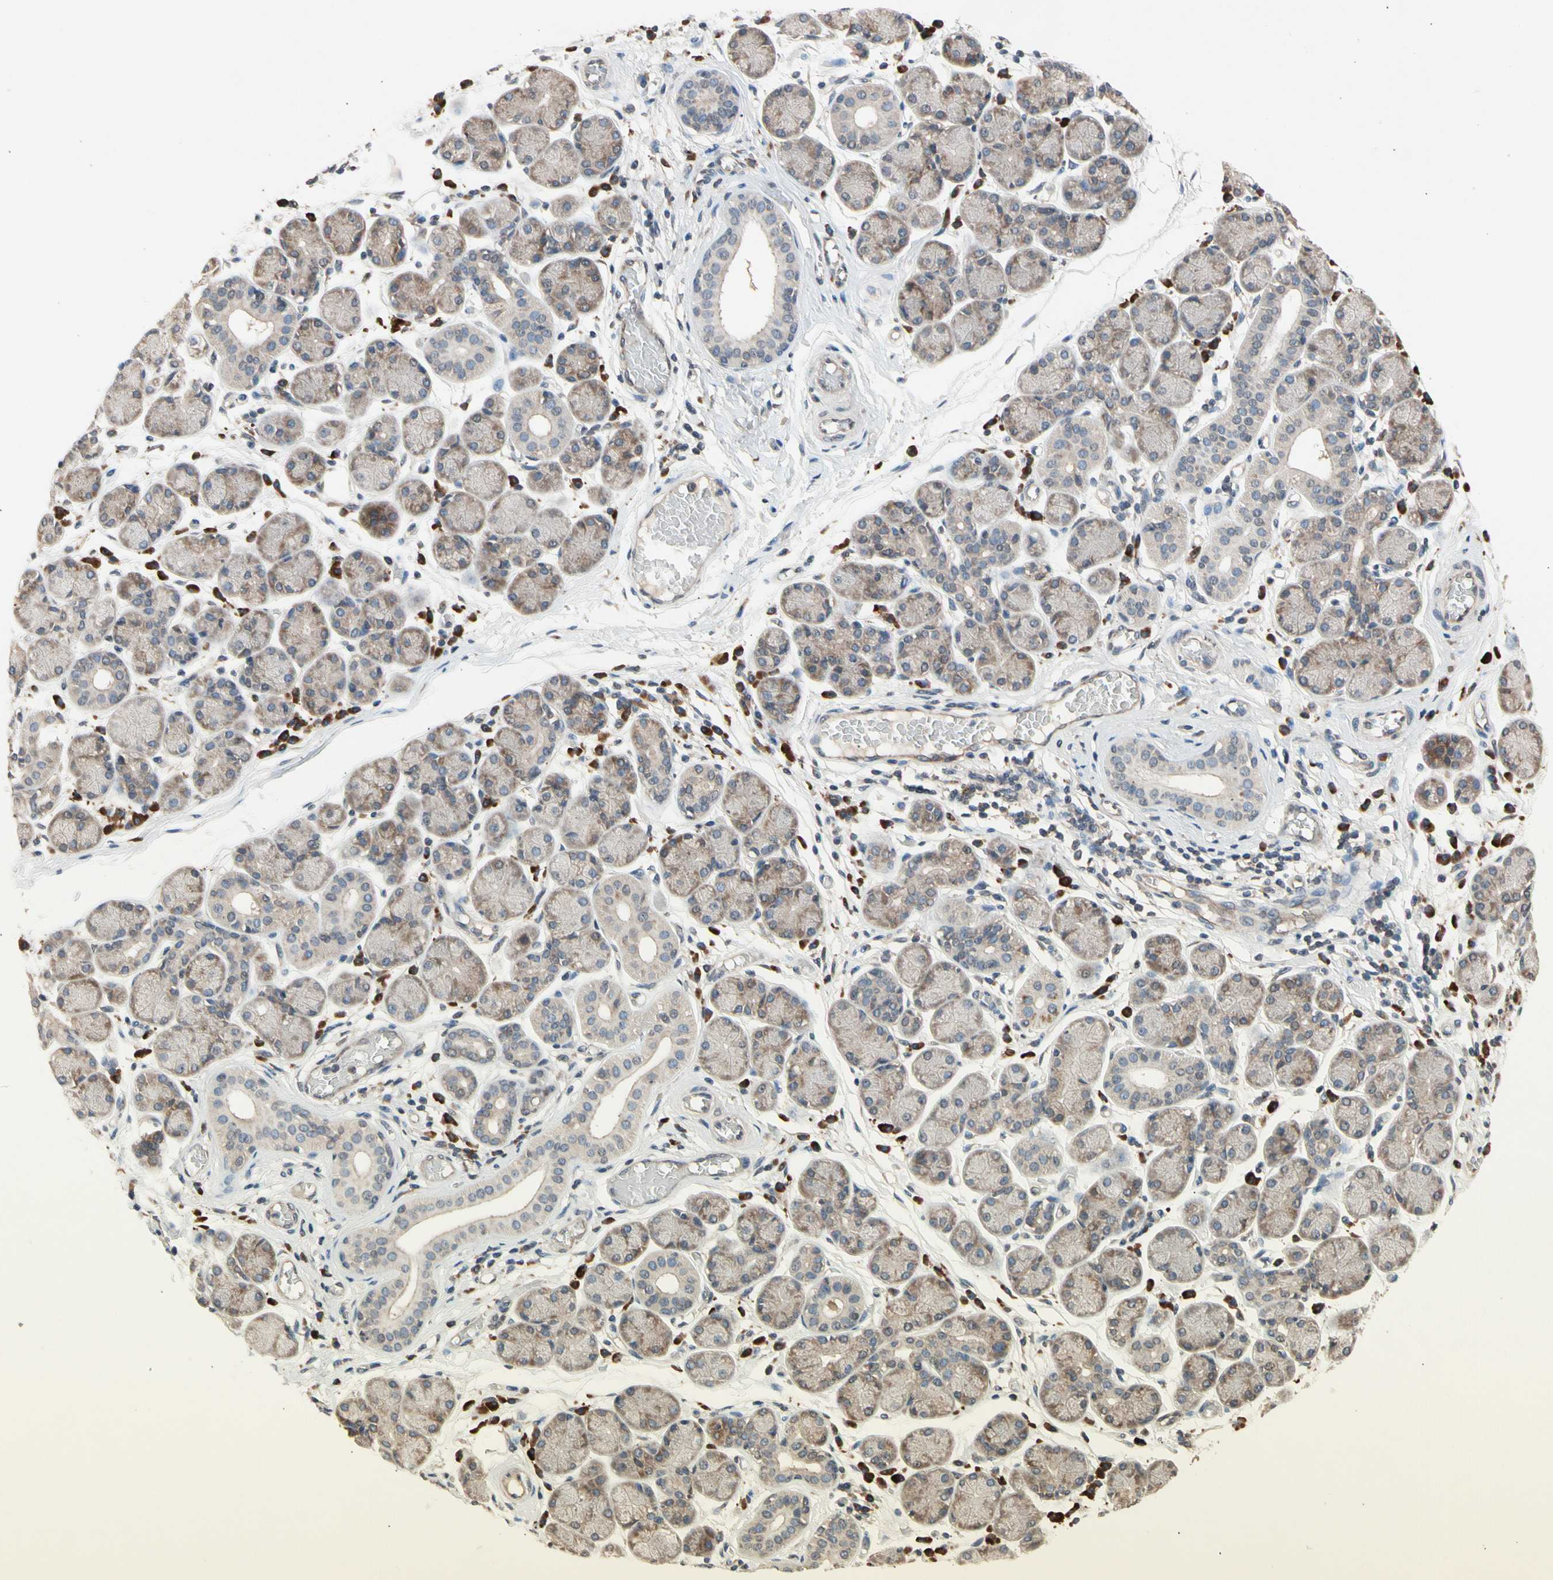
{"staining": {"intensity": "weak", "quantity": ">75%", "location": "cytoplasmic/membranous"}, "tissue": "salivary gland", "cell_type": "Glandular cells", "image_type": "normal", "snomed": [{"axis": "morphology", "description": "Normal tissue, NOS"}, {"axis": "topography", "description": "Salivary gland"}], "caption": "Immunohistochemical staining of unremarkable salivary gland reveals weak cytoplasmic/membranous protein staining in about >75% of glandular cells.", "gene": "PRDX4", "patient": {"sex": "female", "age": 24}}